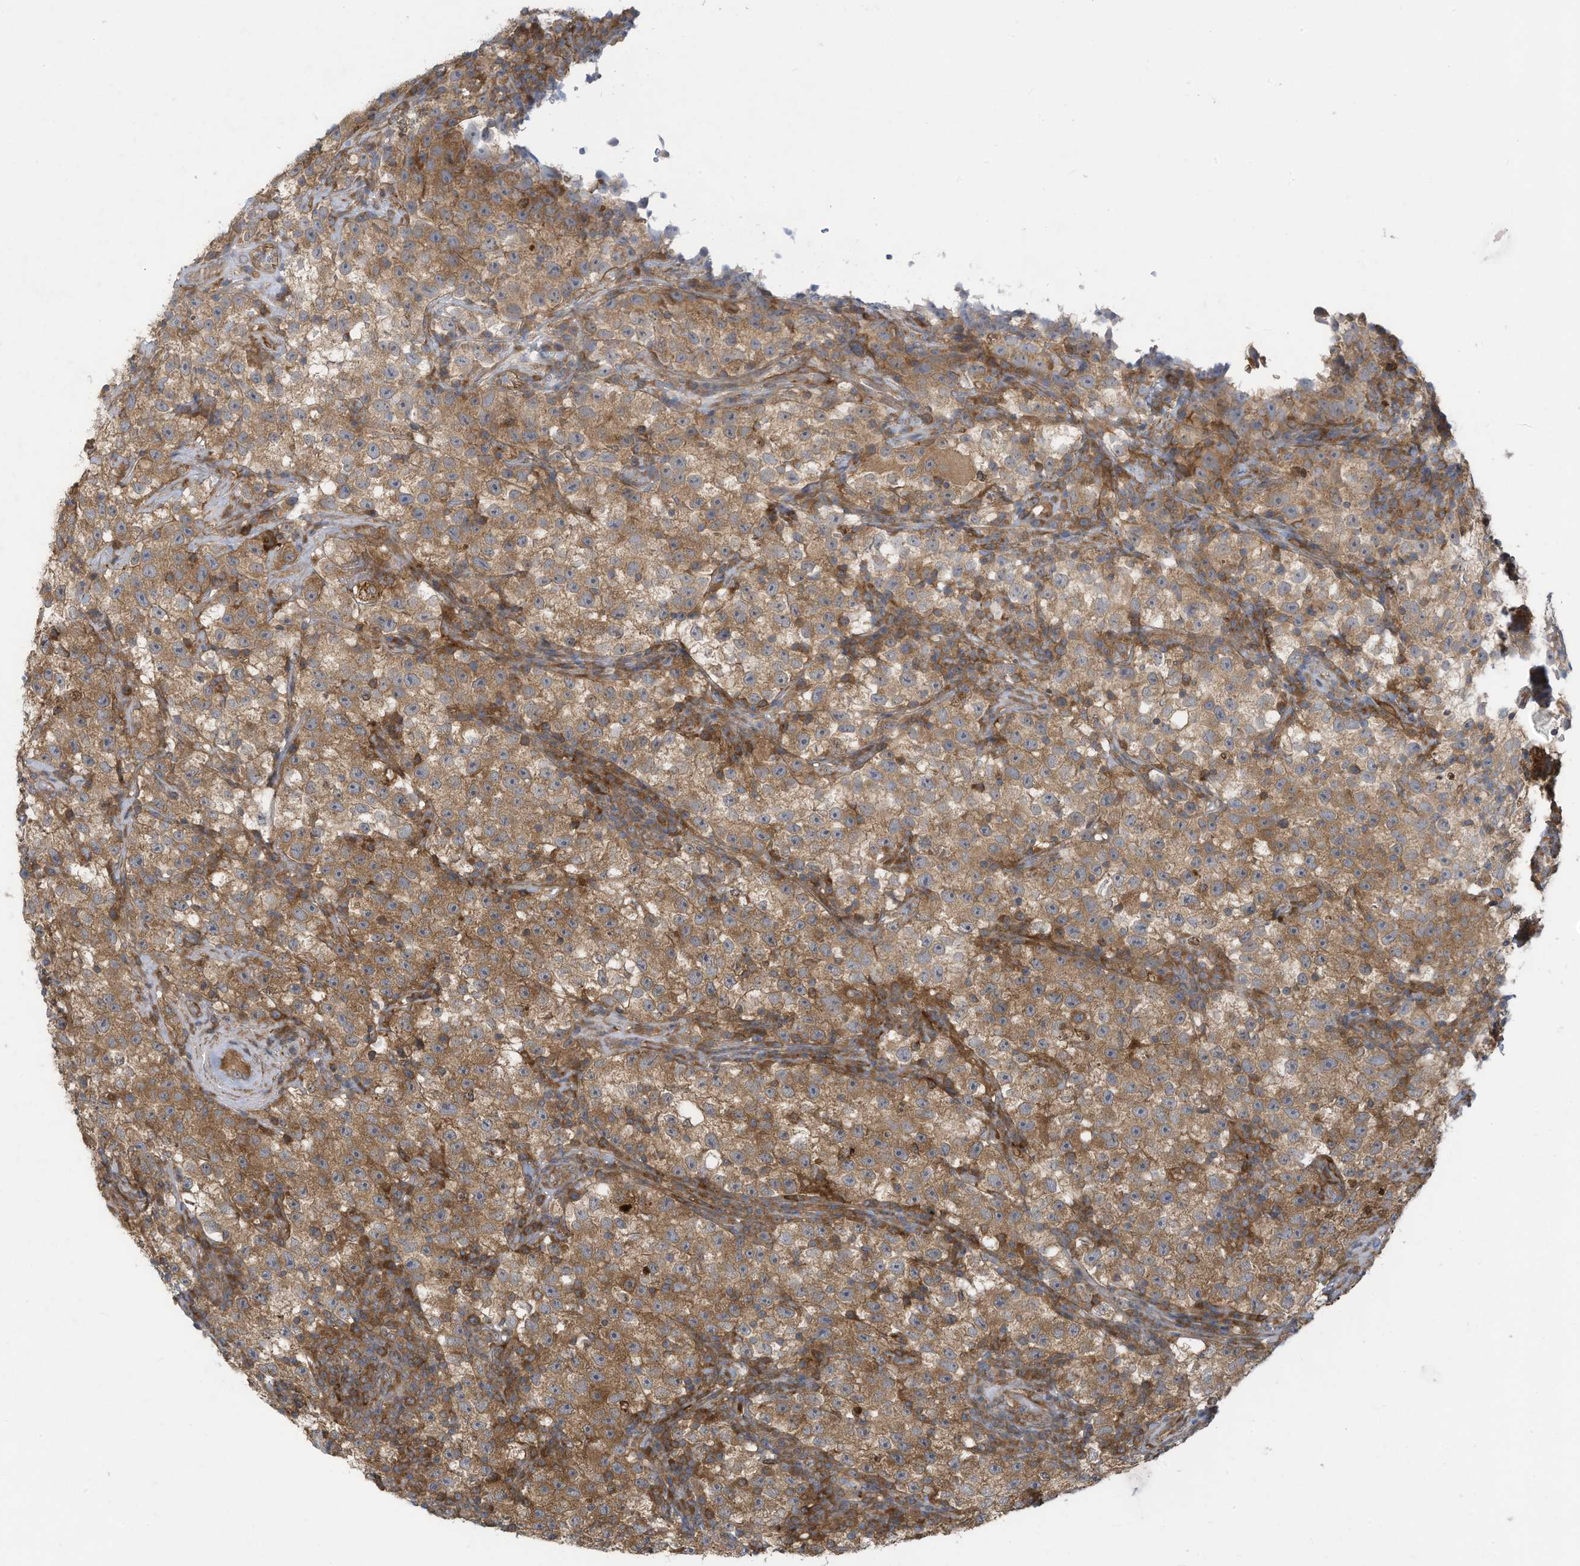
{"staining": {"intensity": "moderate", "quantity": ">75%", "location": "cytoplasmic/membranous"}, "tissue": "testis cancer", "cell_type": "Tumor cells", "image_type": "cancer", "snomed": [{"axis": "morphology", "description": "Seminoma, NOS"}, {"axis": "topography", "description": "Testis"}], "caption": "Immunohistochemical staining of human testis cancer shows medium levels of moderate cytoplasmic/membranous positivity in approximately >75% of tumor cells.", "gene": "ADI1", "patient": {"sex": "male", "age": 22}}